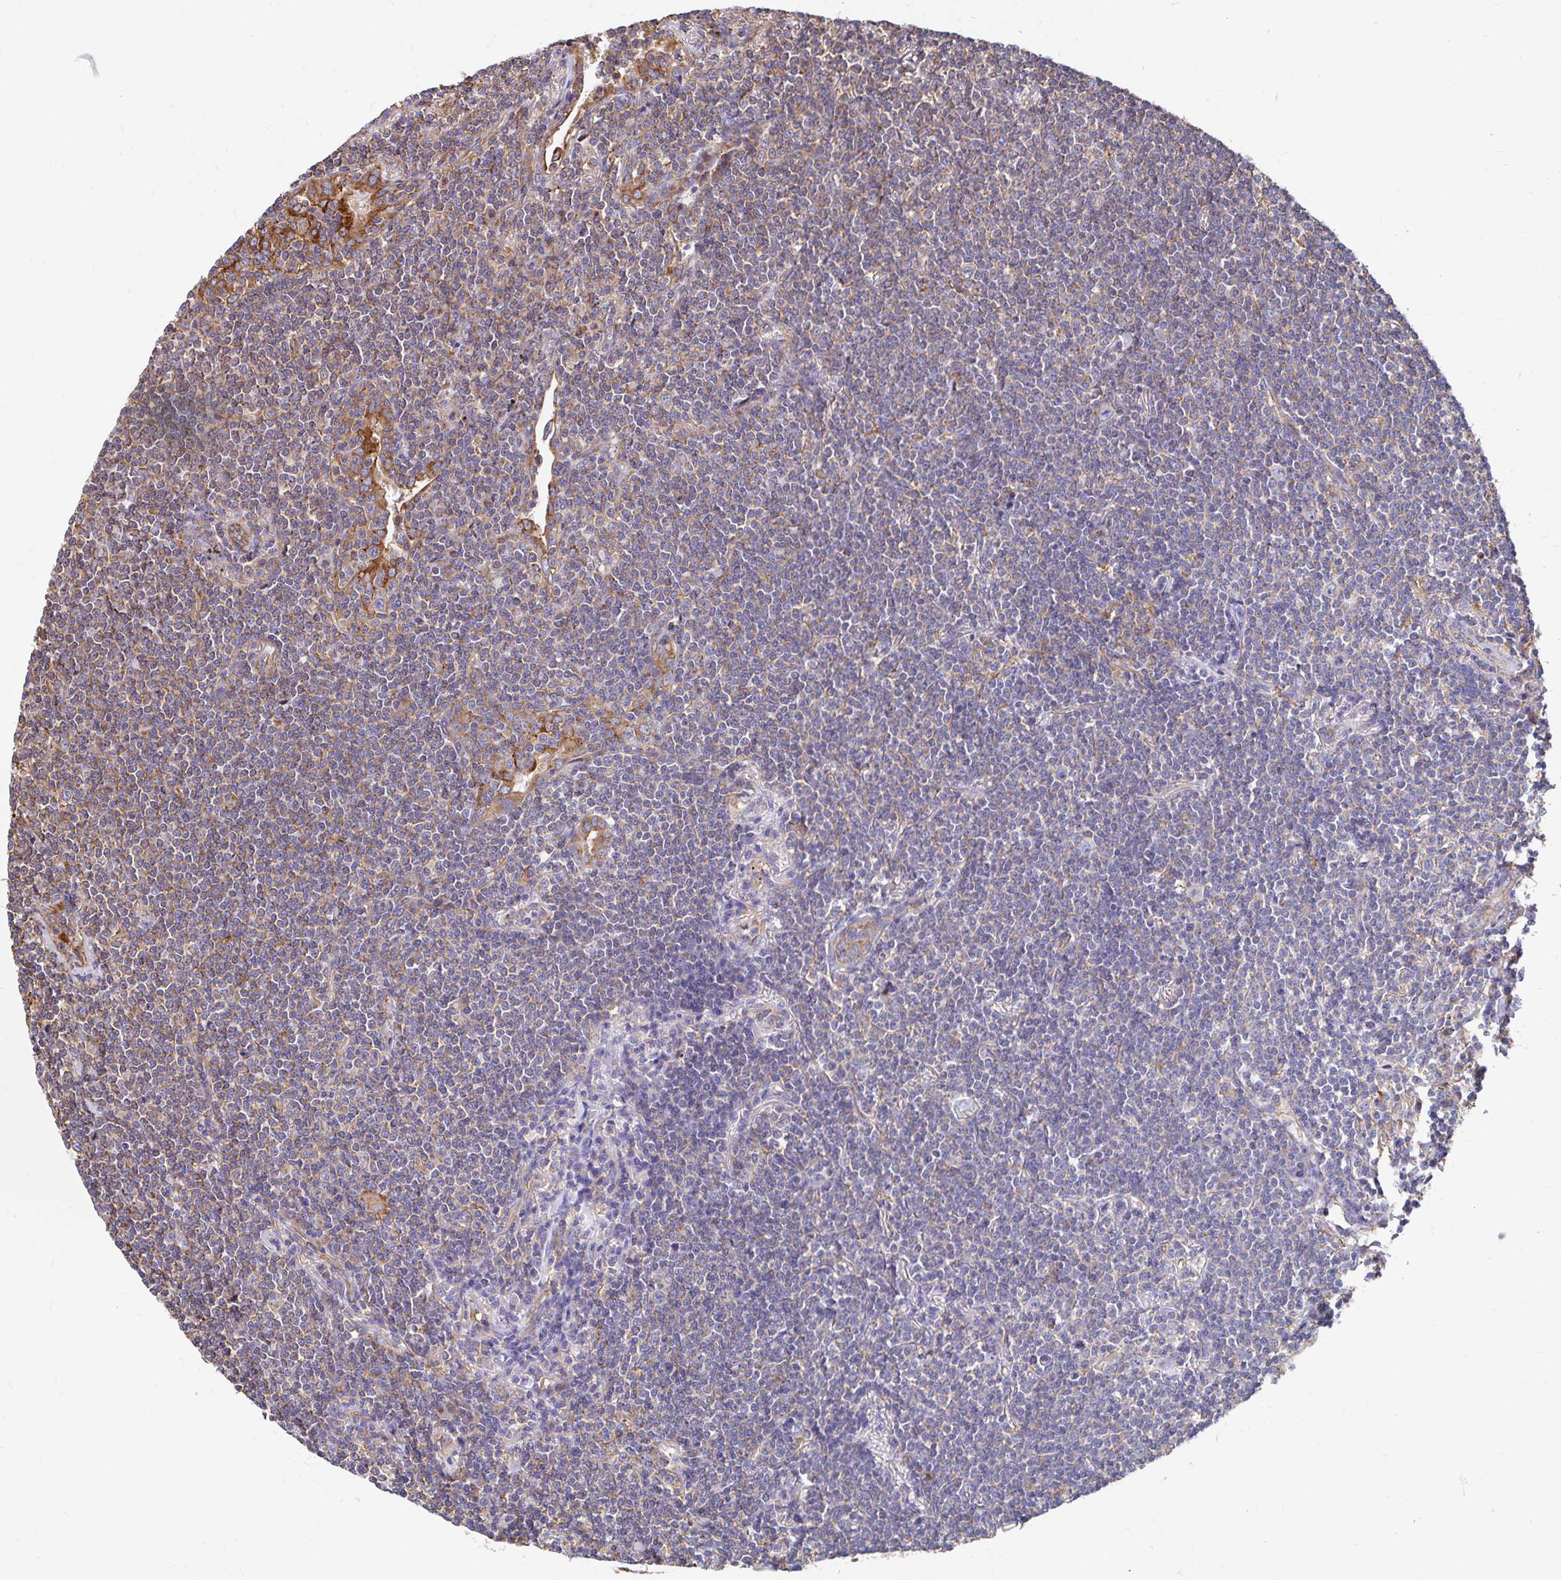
{"staining": {"intensity": "weak", "quantity": "25%-75%", "location": "cytoplasmic/membranous"}, "tissue": "lymphoma", "cell_type": "Tumor cells", "image_type": "cancer", "snomed": [{"axis": "morphology", "description": "Malignant lymphoma, non-Hodgkin's type, Low grade"}, {"axis": "topography", "description": "Lung"}], "caption": "Human lymphoma stained with a protein marker exhibits weak staining in tumor cells.", "gene": "CLTC", "patient": {"sex": "female", "age": 71}}